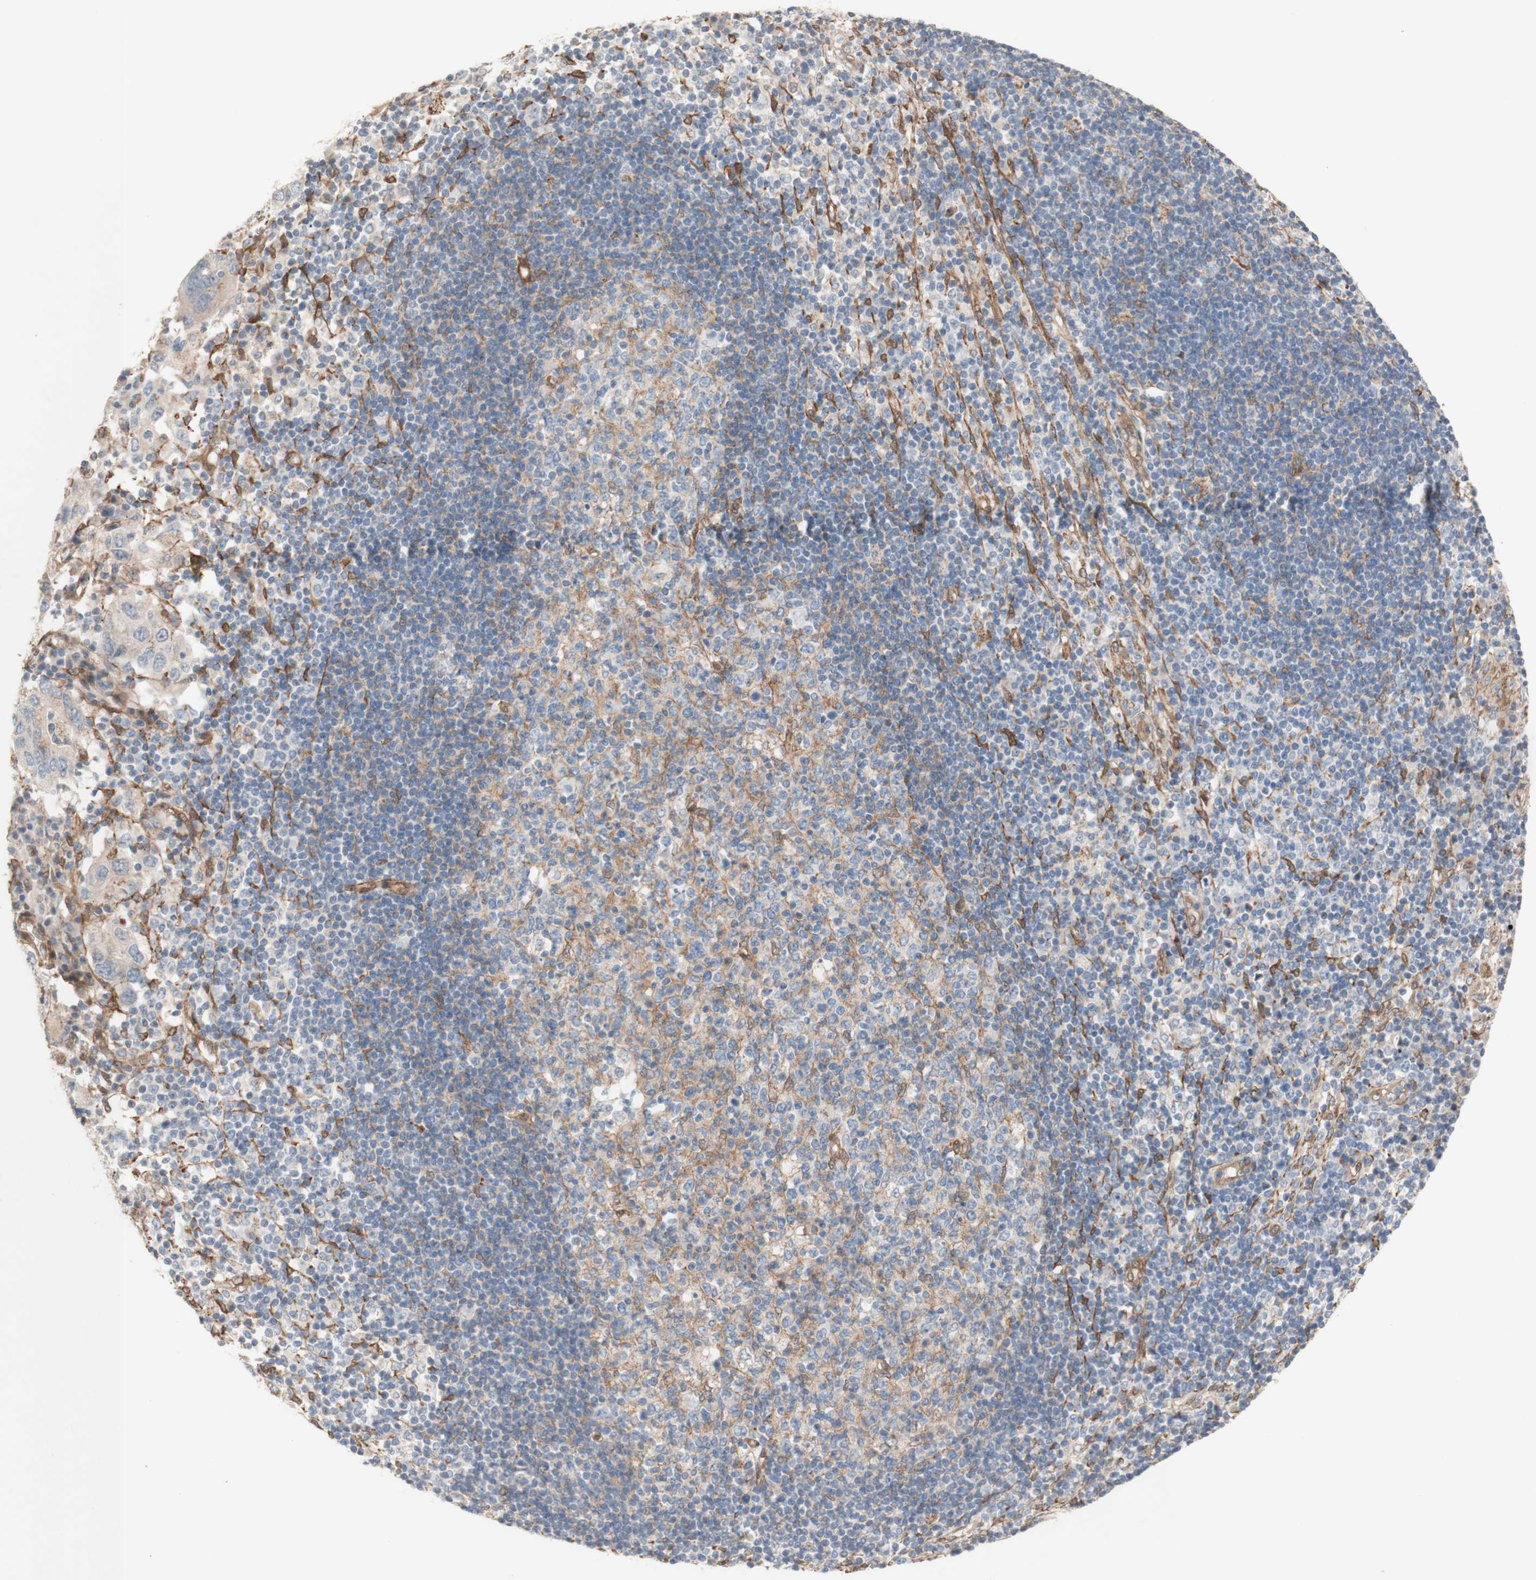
{"staining": {"intensity": "negative", "quantity": "none", "location": "none"}, "tissue": "adipose tissue", "cell_type": "Adipocytes", "image_type": "normal", "snomed": [{"axis": "morphology", "description": "Normal tissue, NOS"}, {"axis": "morphology", "description": "Adenocarcinoma, NOS"}, {"axis": "topography", "description": "Esophagus"}], "caption": "The image shows no significant staining in adipocytes of adipose tissue.", "gene": "CNN3", "patient": {"sex": "male", "age": 62}}